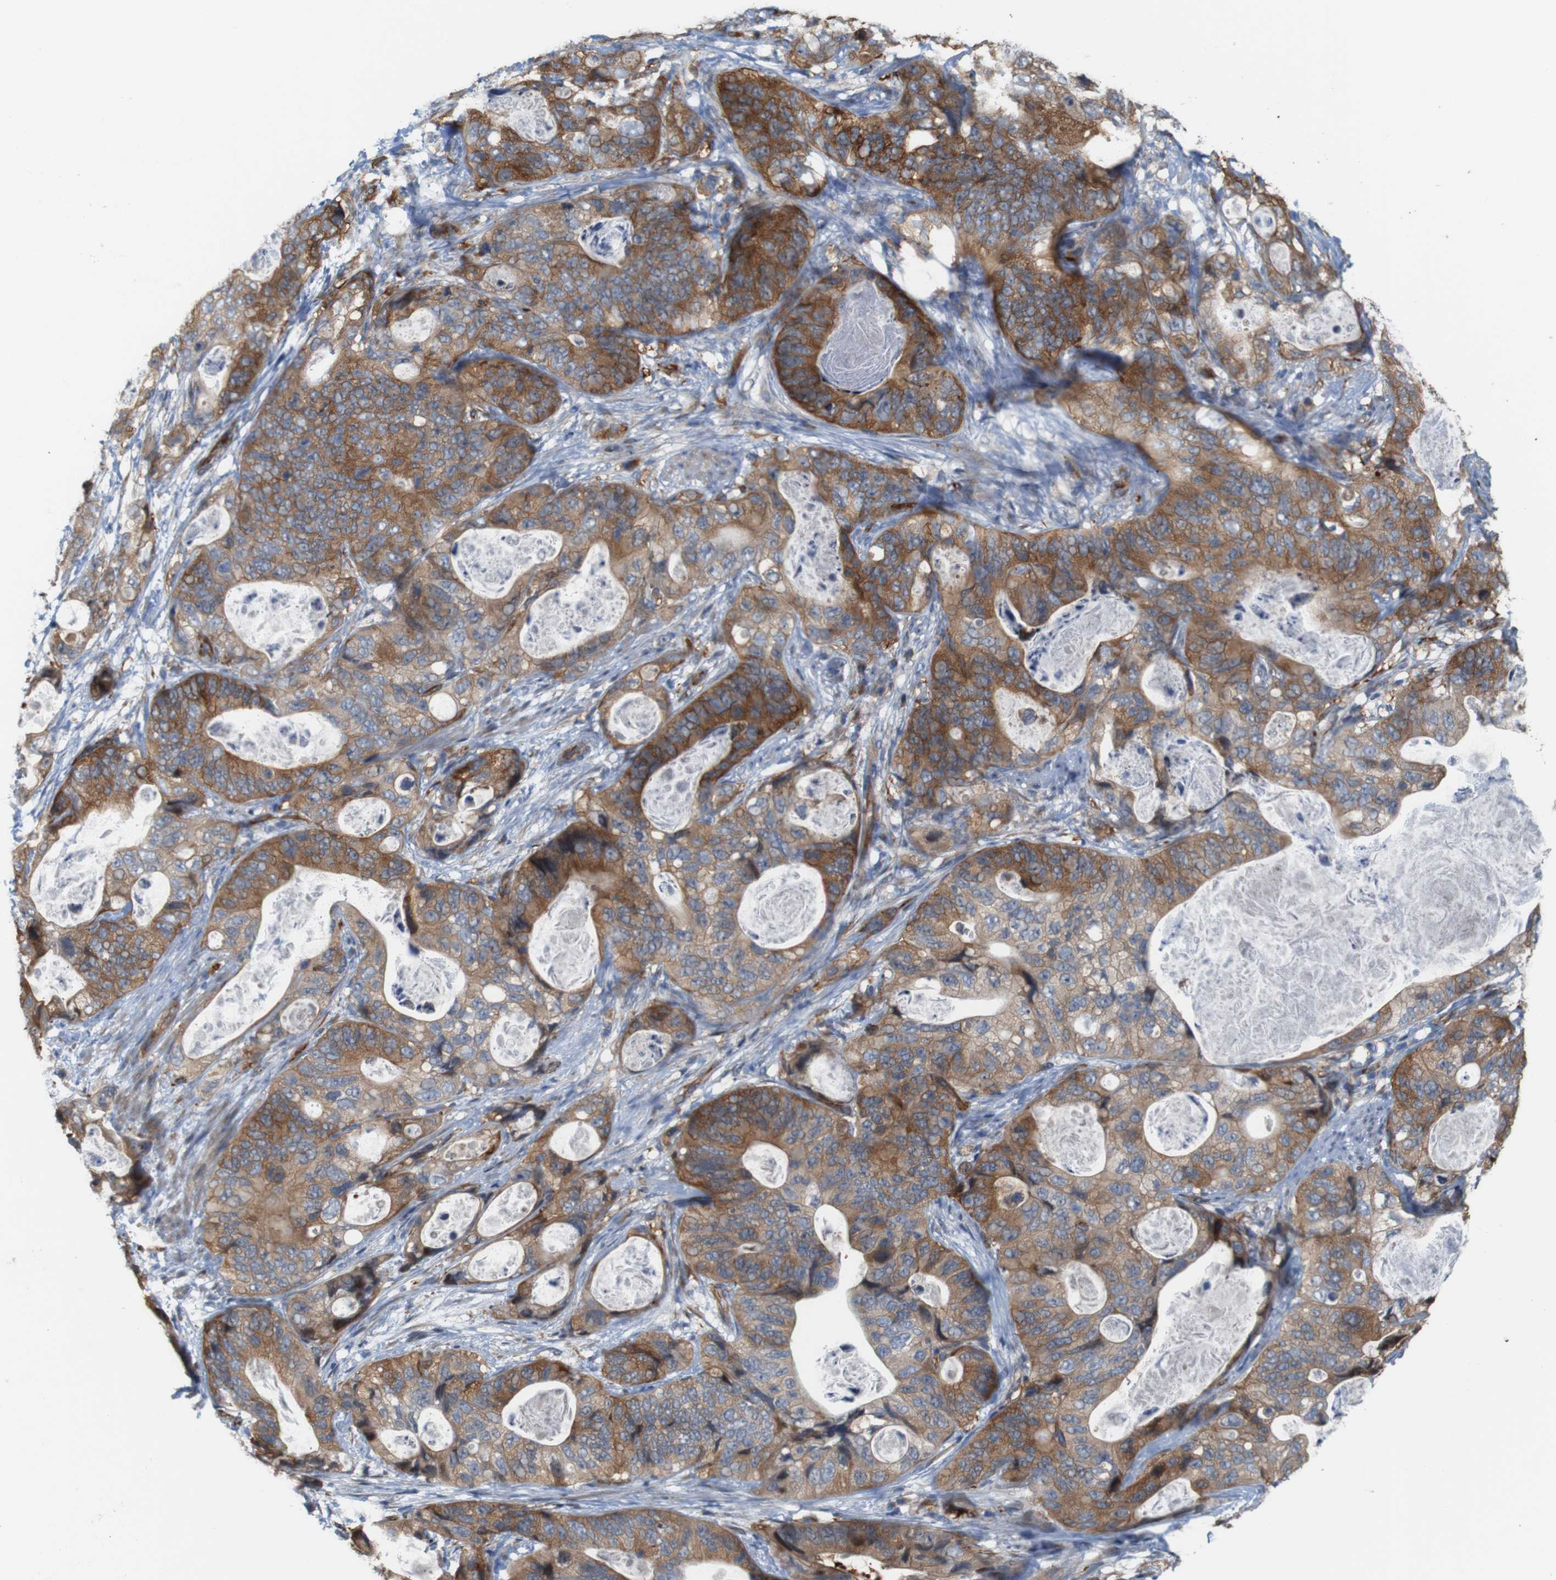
{"staining": {"intensity": "moderate", "quantity": ">75%", "location": "cytoplasmic/membranous"}, "tissue": "stomach cancer", "cell_type": "Tumor cells", "image_type": "cancer", "snomed": [{"axis": "morphology", "description": "Adenocarcinoma, NOS"}, {"axis": "topography", "description": "Stomach"}], "caption": "Immunohistochemistry histopathology image of stomach cancer (adenocarcinoma) stained for a protein (brown), which demonstrates medium levels of moderate cytoplasmic/membranous expression in approximately >75% of tumor cells.", "gene": "JPH1", "patient": {"sex": "female", "age": 89}}